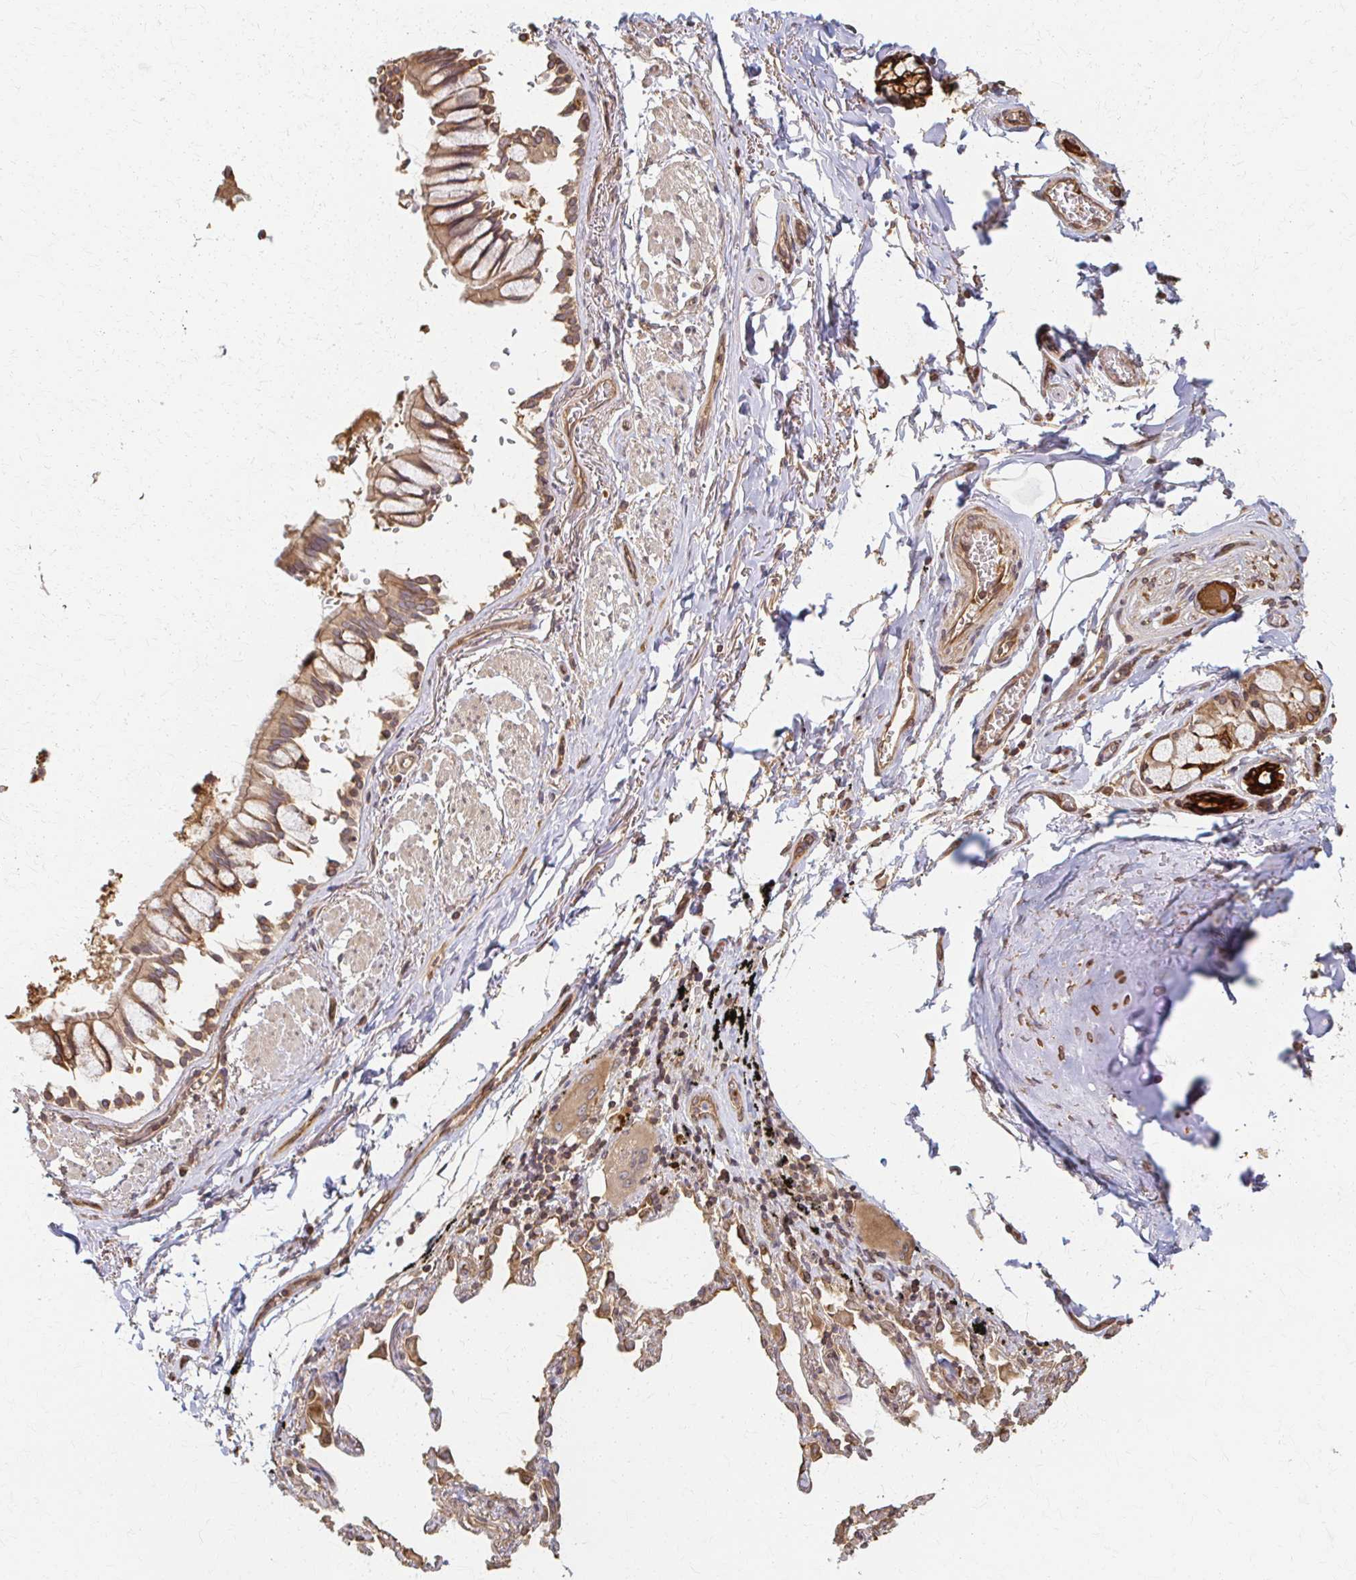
{"staining": {"intensity": "moderate", "quantity": ">75%", "location": "cytoplasmic/membranous"}, "tissue": "bronchus", "cell_type": "Respiratory epithelial cells", "image_type": "normal", "snomed": [{"axis": "morphology", "description": "Normal tissue, NOS"}, {"axis": "topography", "description": "Bronchus"}], "caption": "Moderate cytoplasmic/membranous protein positivity is present in about >75% of respiratory epithelial cells in bronchus. The protein of interest is stained brown, and the nuclei are stained in blue (DAB IHC with brightfield microscopy, high magnification).", "gene": "ARHGAP35", "patient": {"sex": "male", "age": 70}}